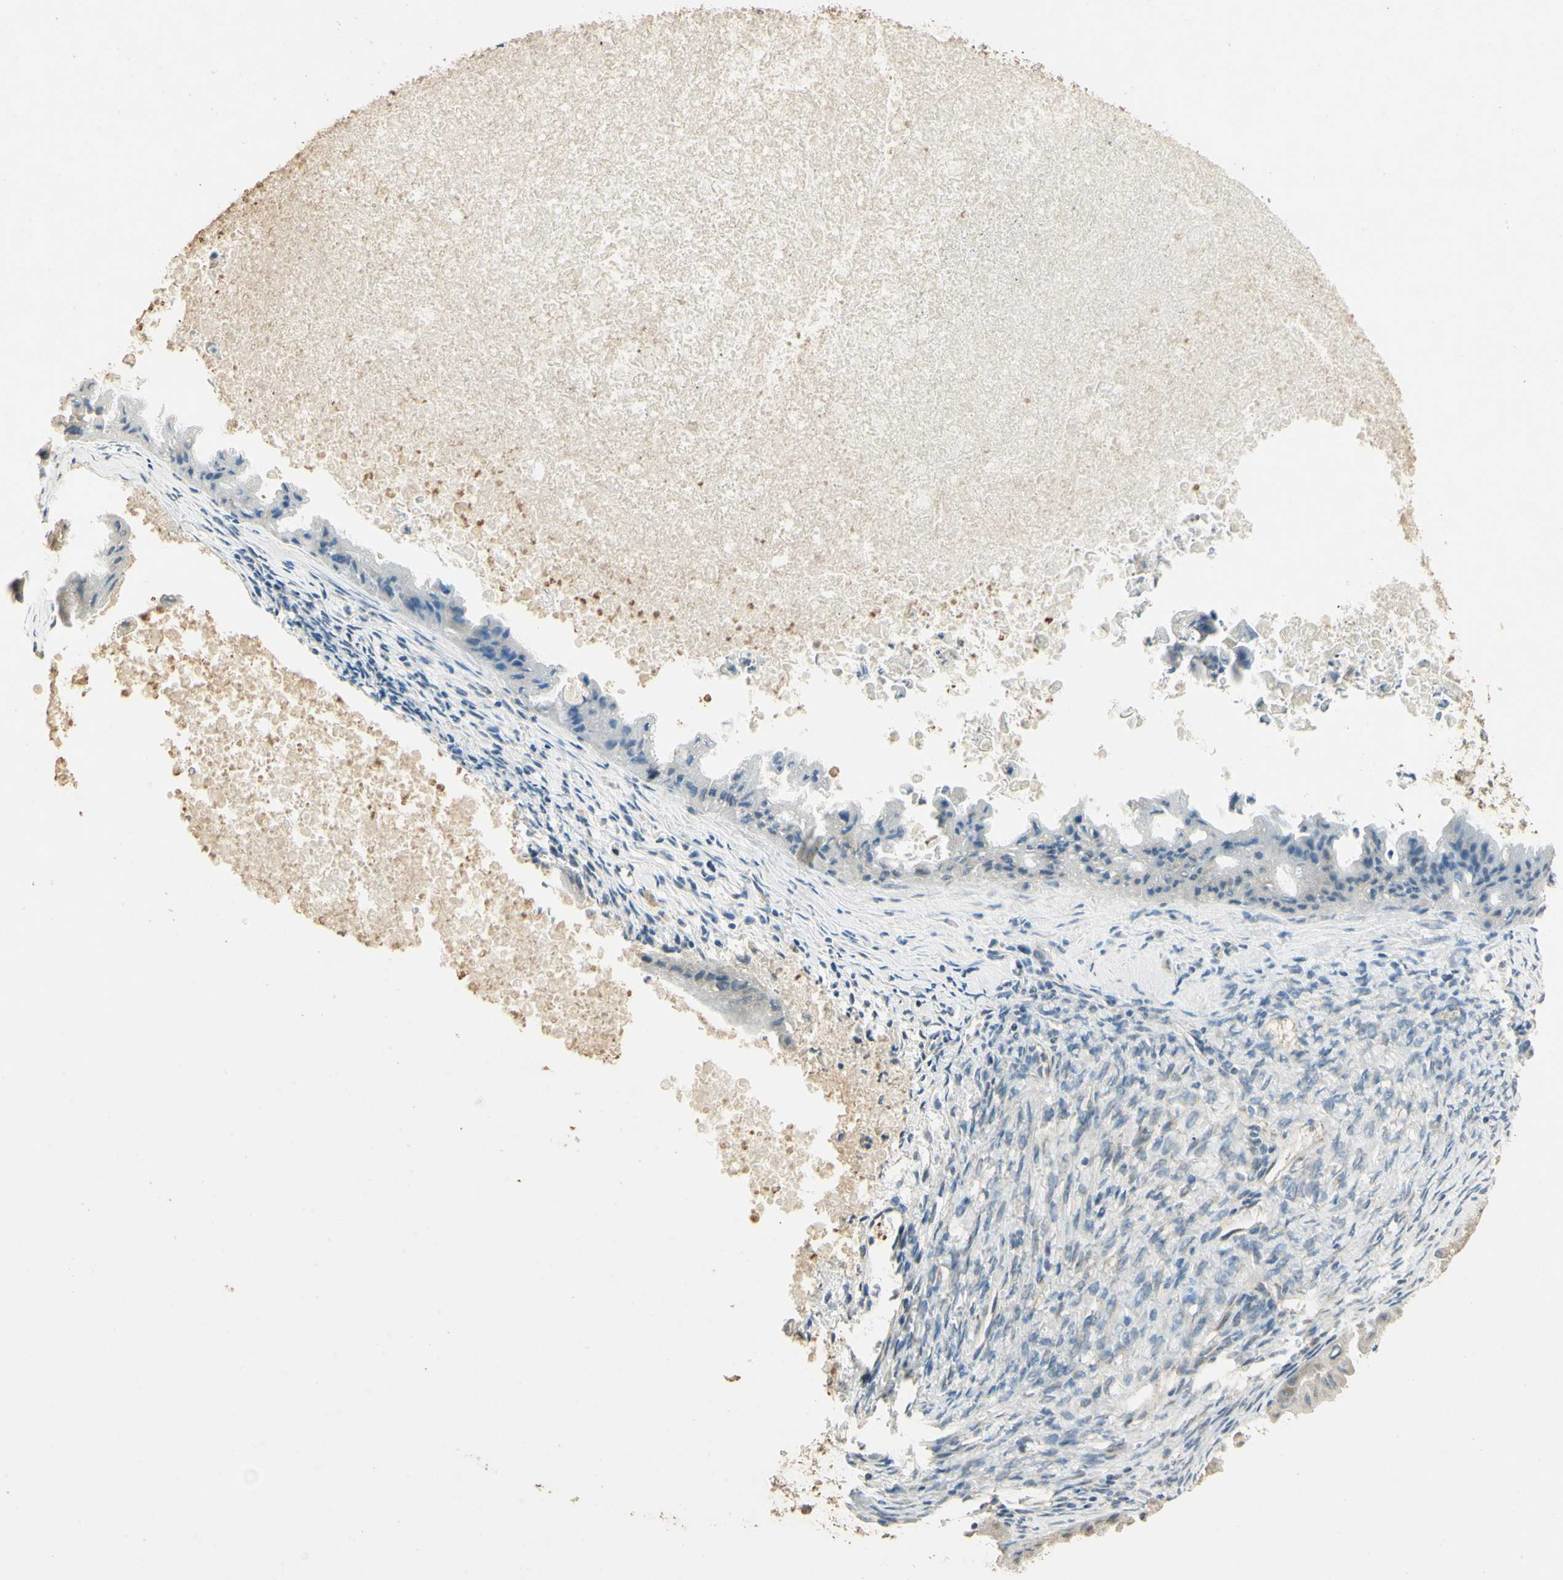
{"staining": {"intensity": "weak", "quantity": "25%-75%", "location": "cytoplasmic/membranous"}, "tissue": "ovarian cancer", "cell_type": "Tumor cells", "image_type": "cancer", "snomed": [{"axis": "morphology", "description": "Cystadenocarcinoma, mucinous, NOS"}, {"axis": "topography", "description": "Ovary"}], "caption": "The image shows staining of ovarian cancer, revealing weak cytoplasmic/membranous protein staining (brown color) within tumor cells.", "gene": "UXS1", "patient": {"sex": "female", "age": 37}}